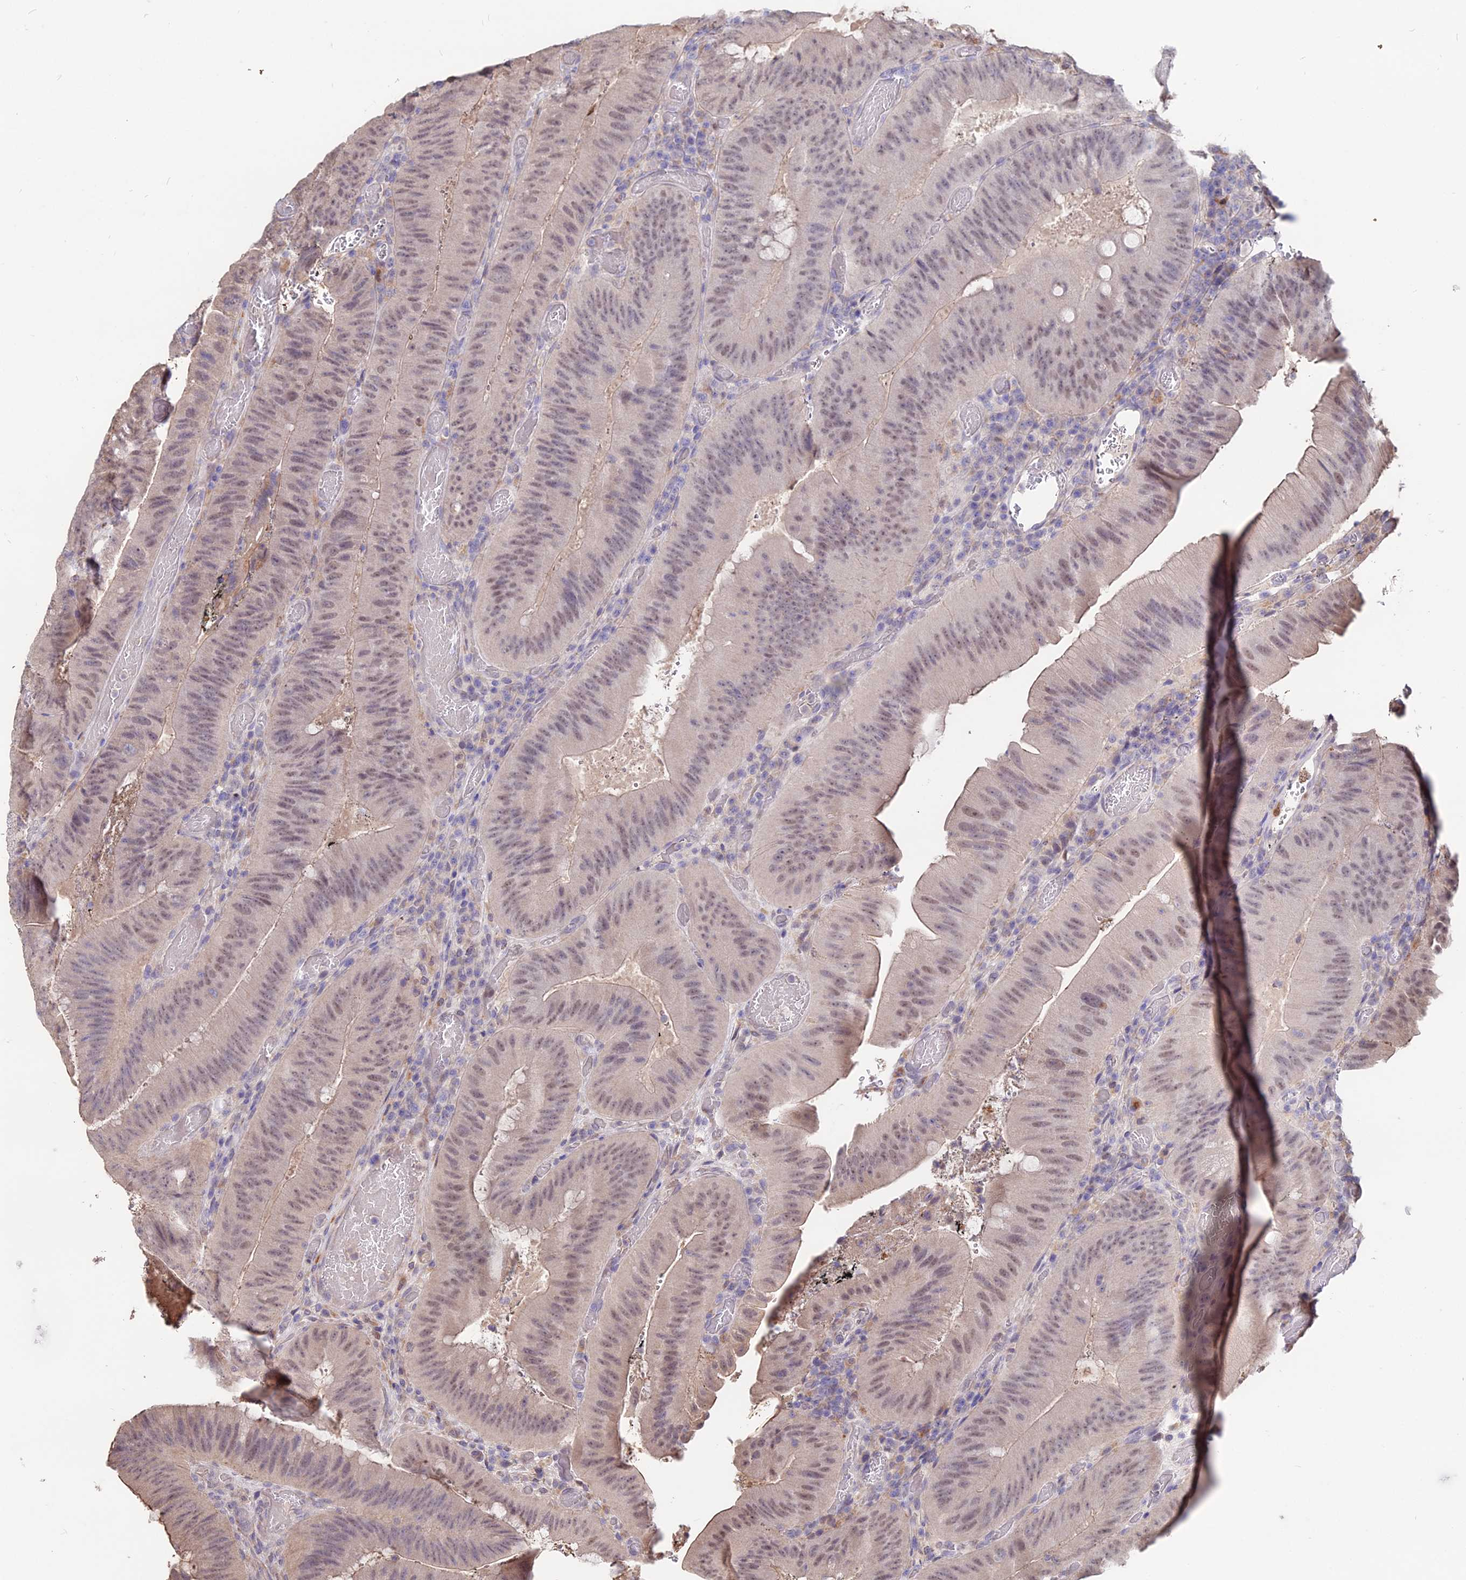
{"staining": {"intensity": "weak", "quantity": ">75%", "location": "nuclear"}, "tissue": "colorectal cancer", "cell_type": "Tumor cells", "image_type": "cancer", "snomed": [{"axis": "morphology", "description": "Adenocarcinoma, NOS"}, {"axis": "topography", "description": "Colon"}], "caption": "There is low levels of weak nuclear positivity in tumor cells of colorectal adenocarcinoma, as demonstrated by immunohistochemical staining (brown color).", "gene": "ACTR5", "patient": {"sex": "female", "age": 43}}